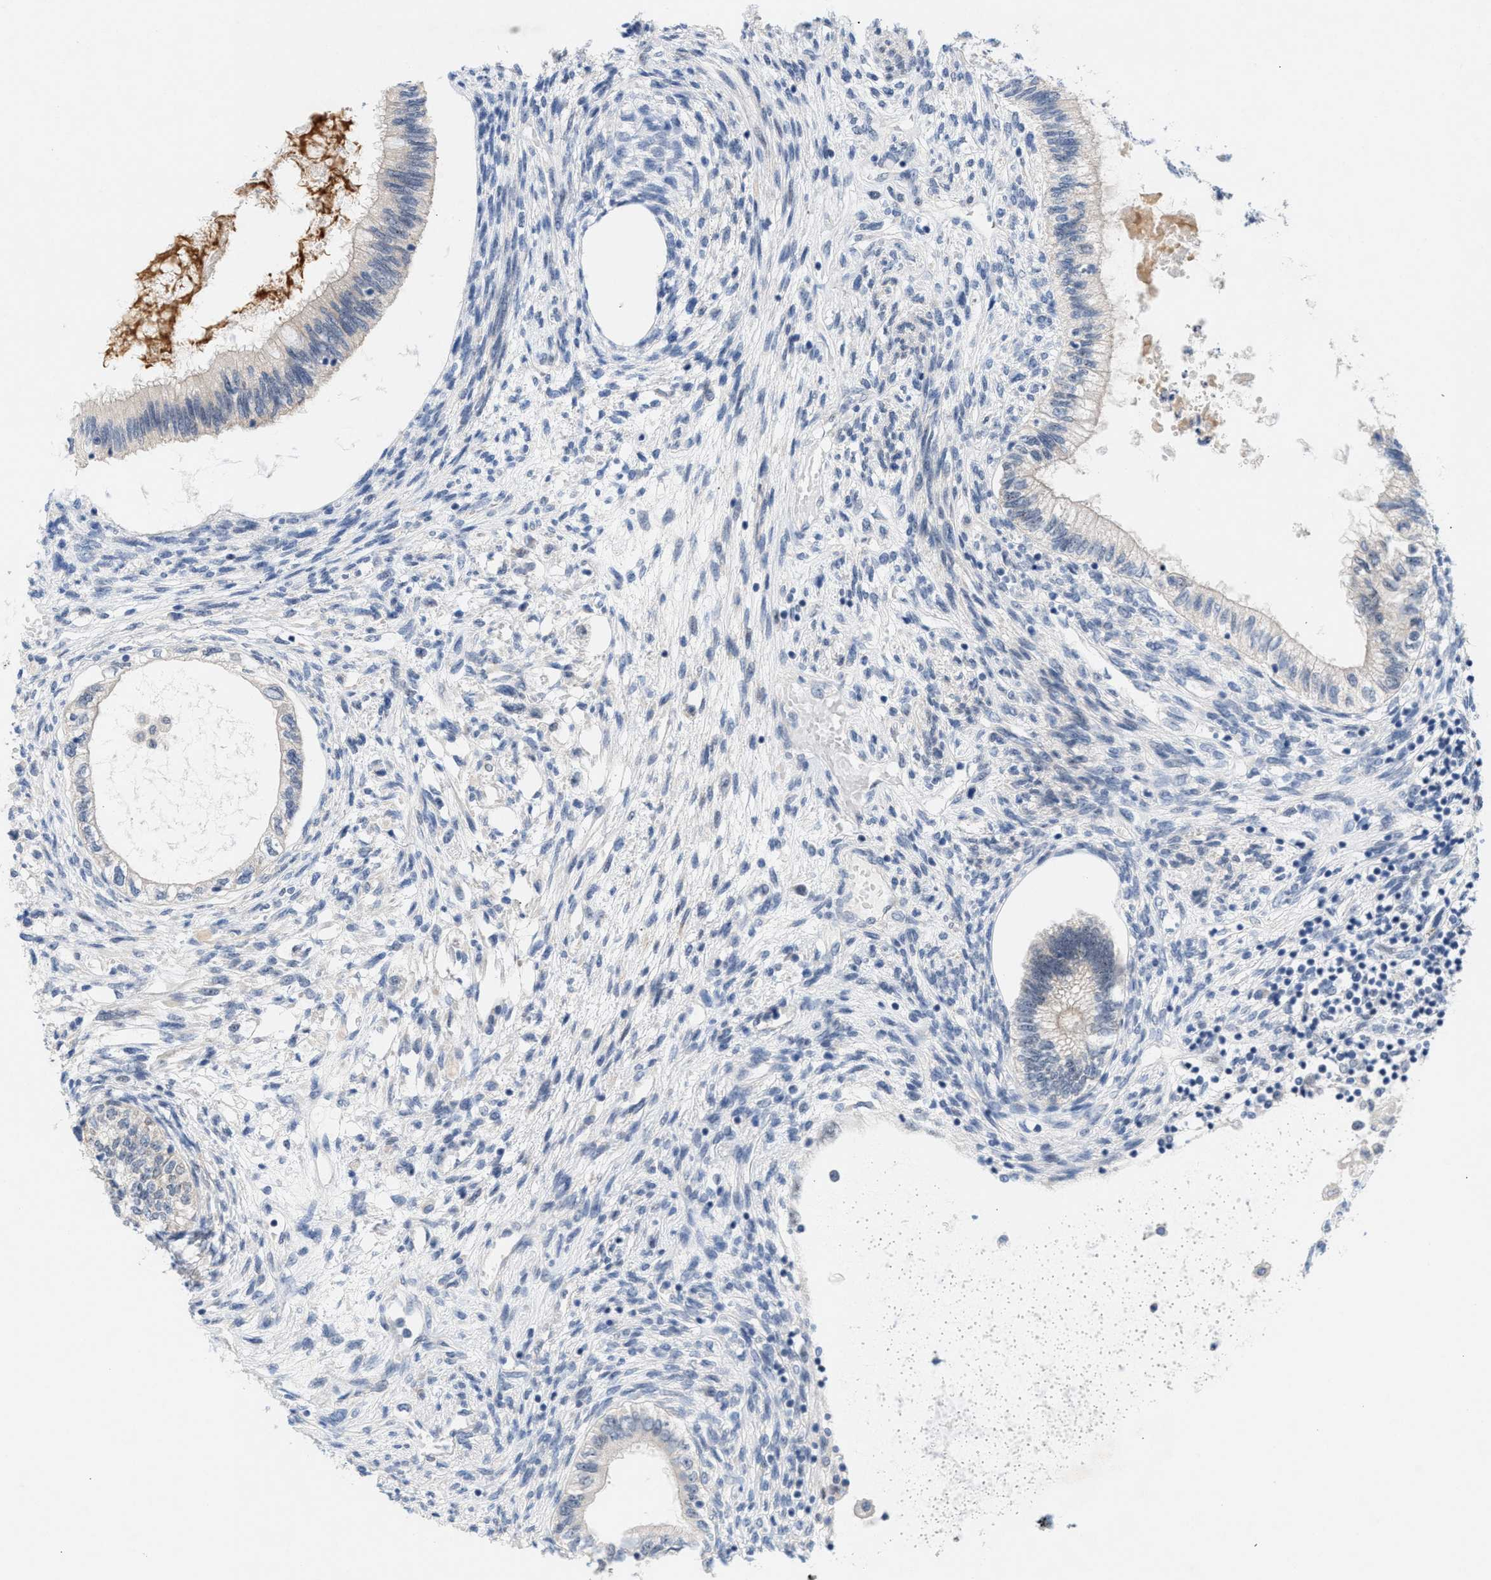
{"staining": {"intensity": "negative", "quantity": "none", "location": "none"}, "tissue": "testis cancer", "cell_type": "Tumor cells", "image_type": "cancer", "snomed": [{"axis": "morphology", "description": "Seminoma, NOS"}, {"axis": "topography", "description": "Testis"}], "caption": "Tumor cells show no significant expression in testis cancer (seminoma).", "gene": "WIPI2", "patient": {"sex": "male", "age": 28}}